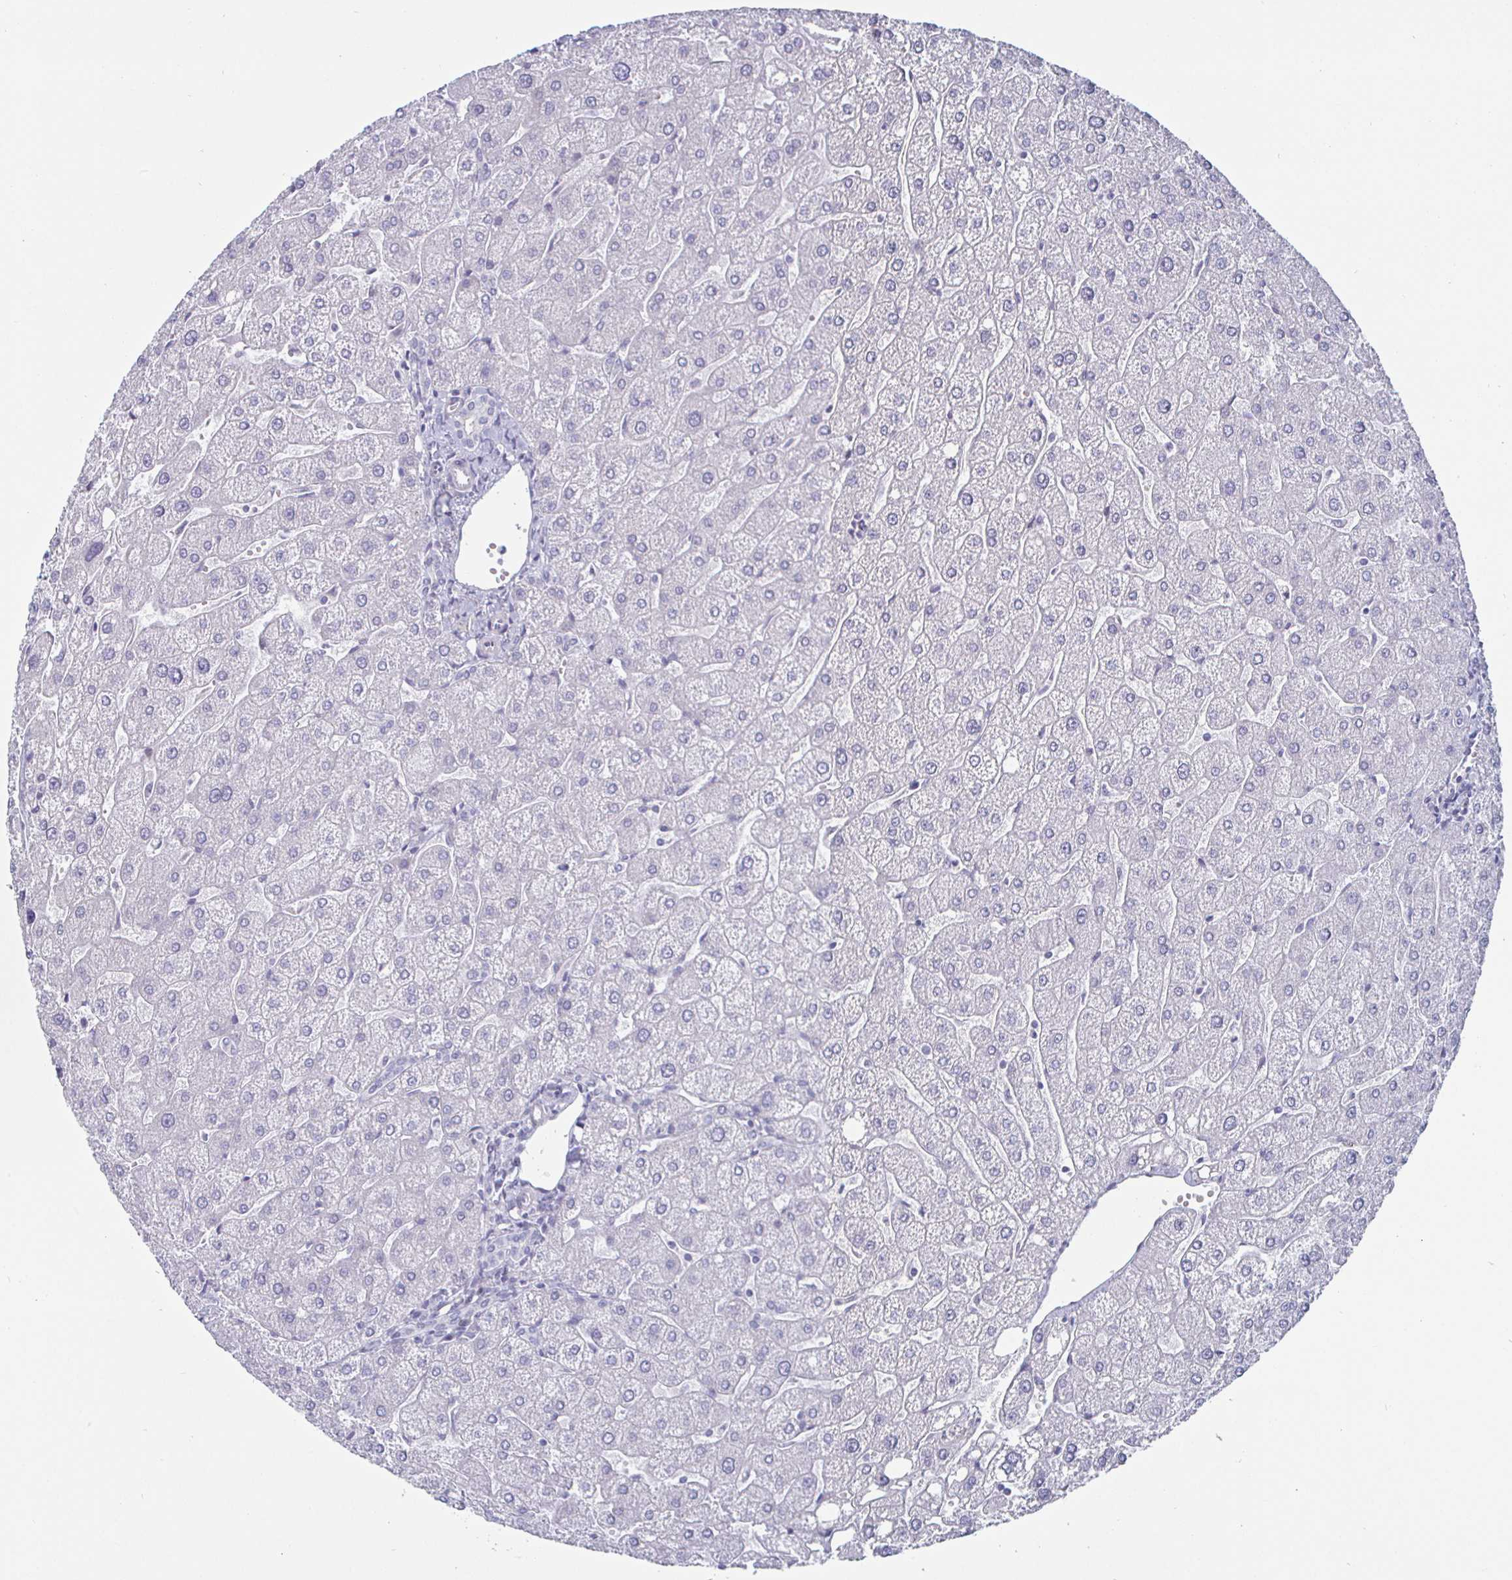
{"staining": {"intensity": "negative", "quantity": "none", "location": "none"}, "tissue": "liver", "cell_type": "Cholangiocytes", "image_type": "normal", "snomed": [{"axis": "morphology", "description": "Normal tissue, NOS"}, {"axis": "topography", "description": "Liver"}], "caption": "Benign liver was stained to show a protein in brown. There is no significant positivity in cholangiocytes.", "gene": "DMRTB1", "patient": {"sex": "male", "age": 67}}